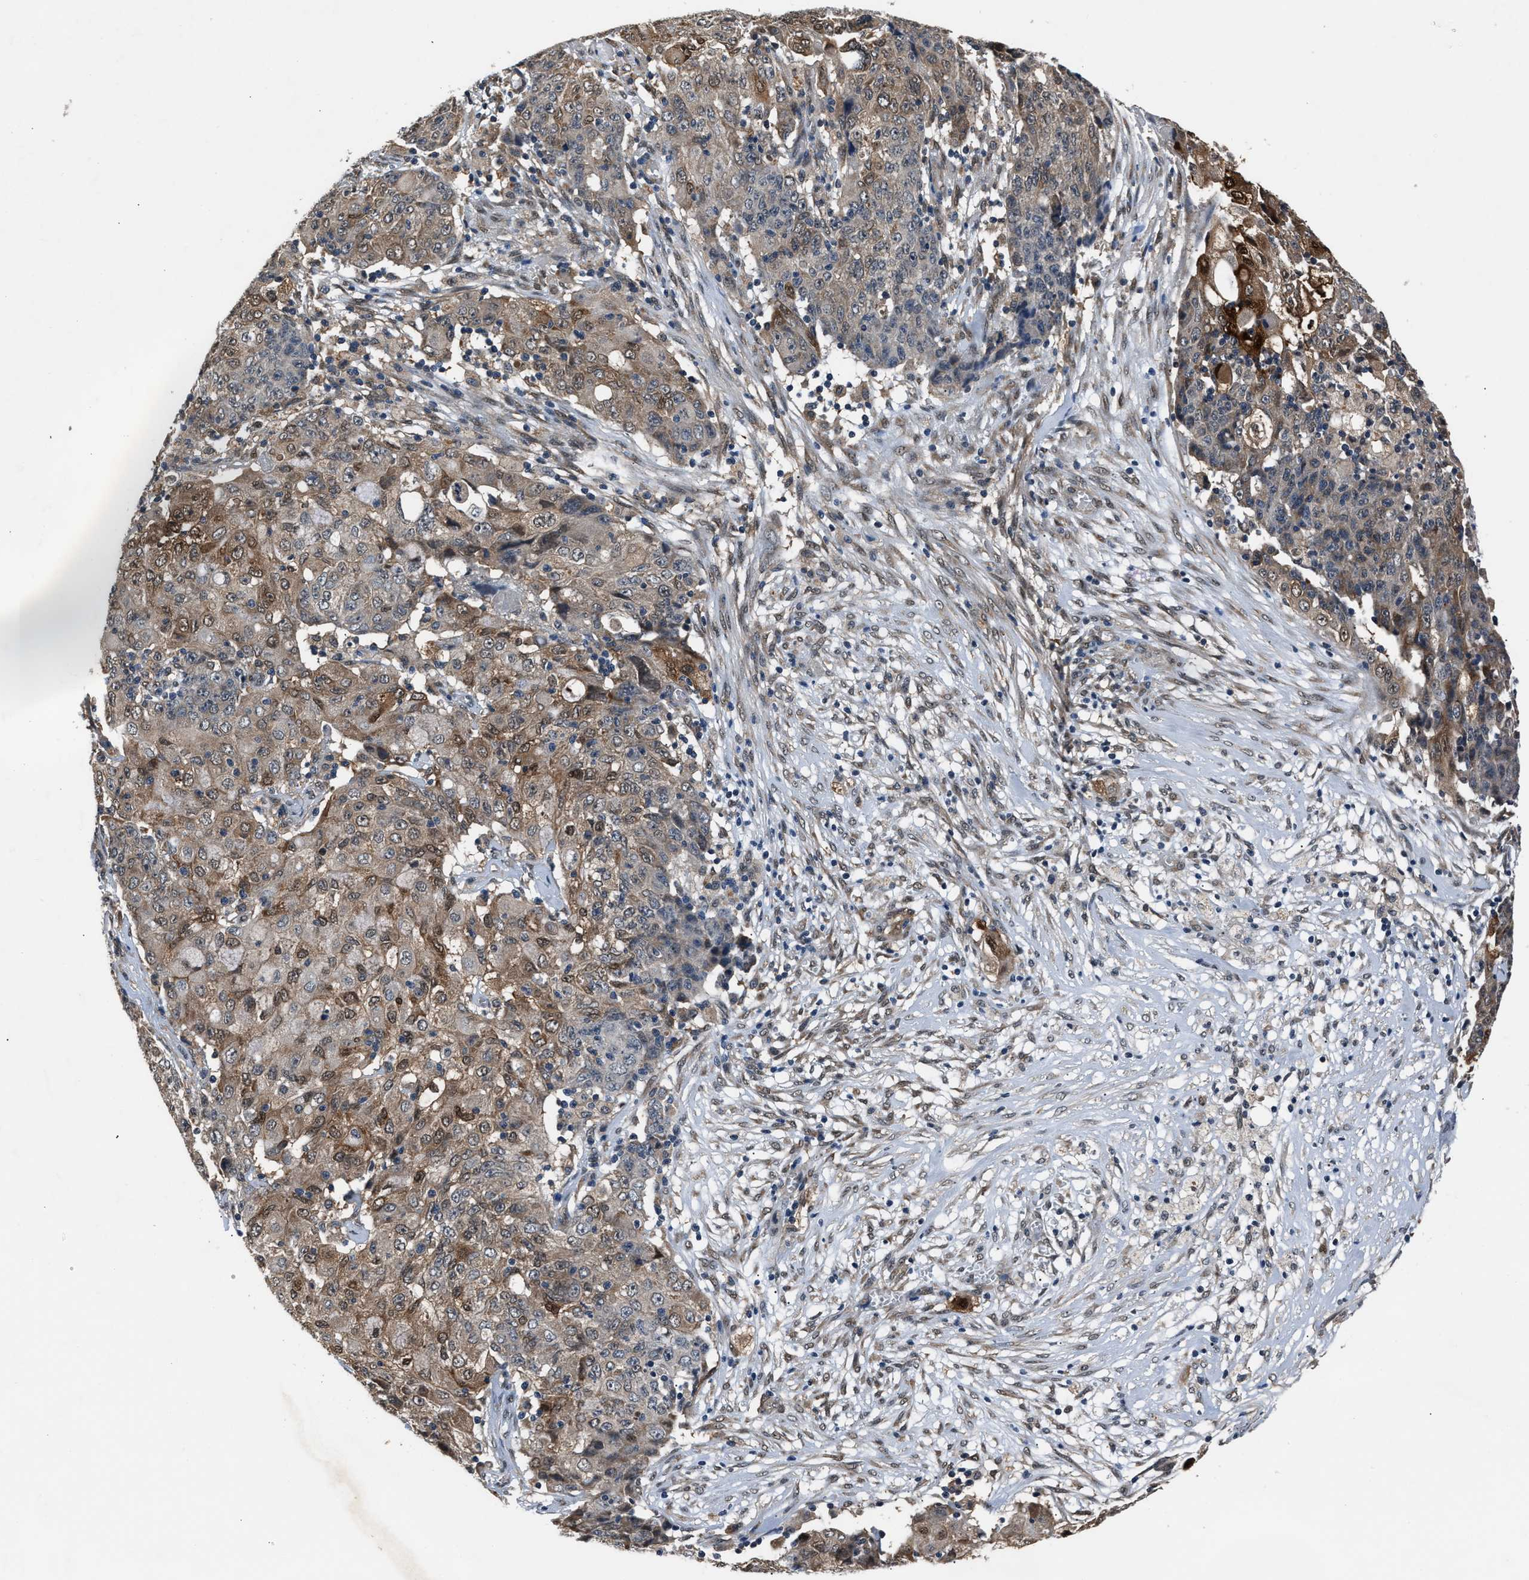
{"staining": {"intensity": "weak", "quantity": "25%-75%", "location": "cytoplasmic/membranous,nuclear"}, "tissue": "ovarian cancer", "cell_type": "Tumor cells", "image_type": "cancer", "snomed": [{"axis": "morphology", "description": "Carcinoma, endometroid"}, {"axis": "topography", "description": "Ovary"}], "caption": "There is low levels of weak cytoplasmic/membranous and nuclear positivity in tumor cells of ovarian cancer (endometroid carcinoma), as demonstrated by immunohistochemical staining (brown color).", "gene": "TP53I3", "patient": {"sex": "female", "age": 42}}